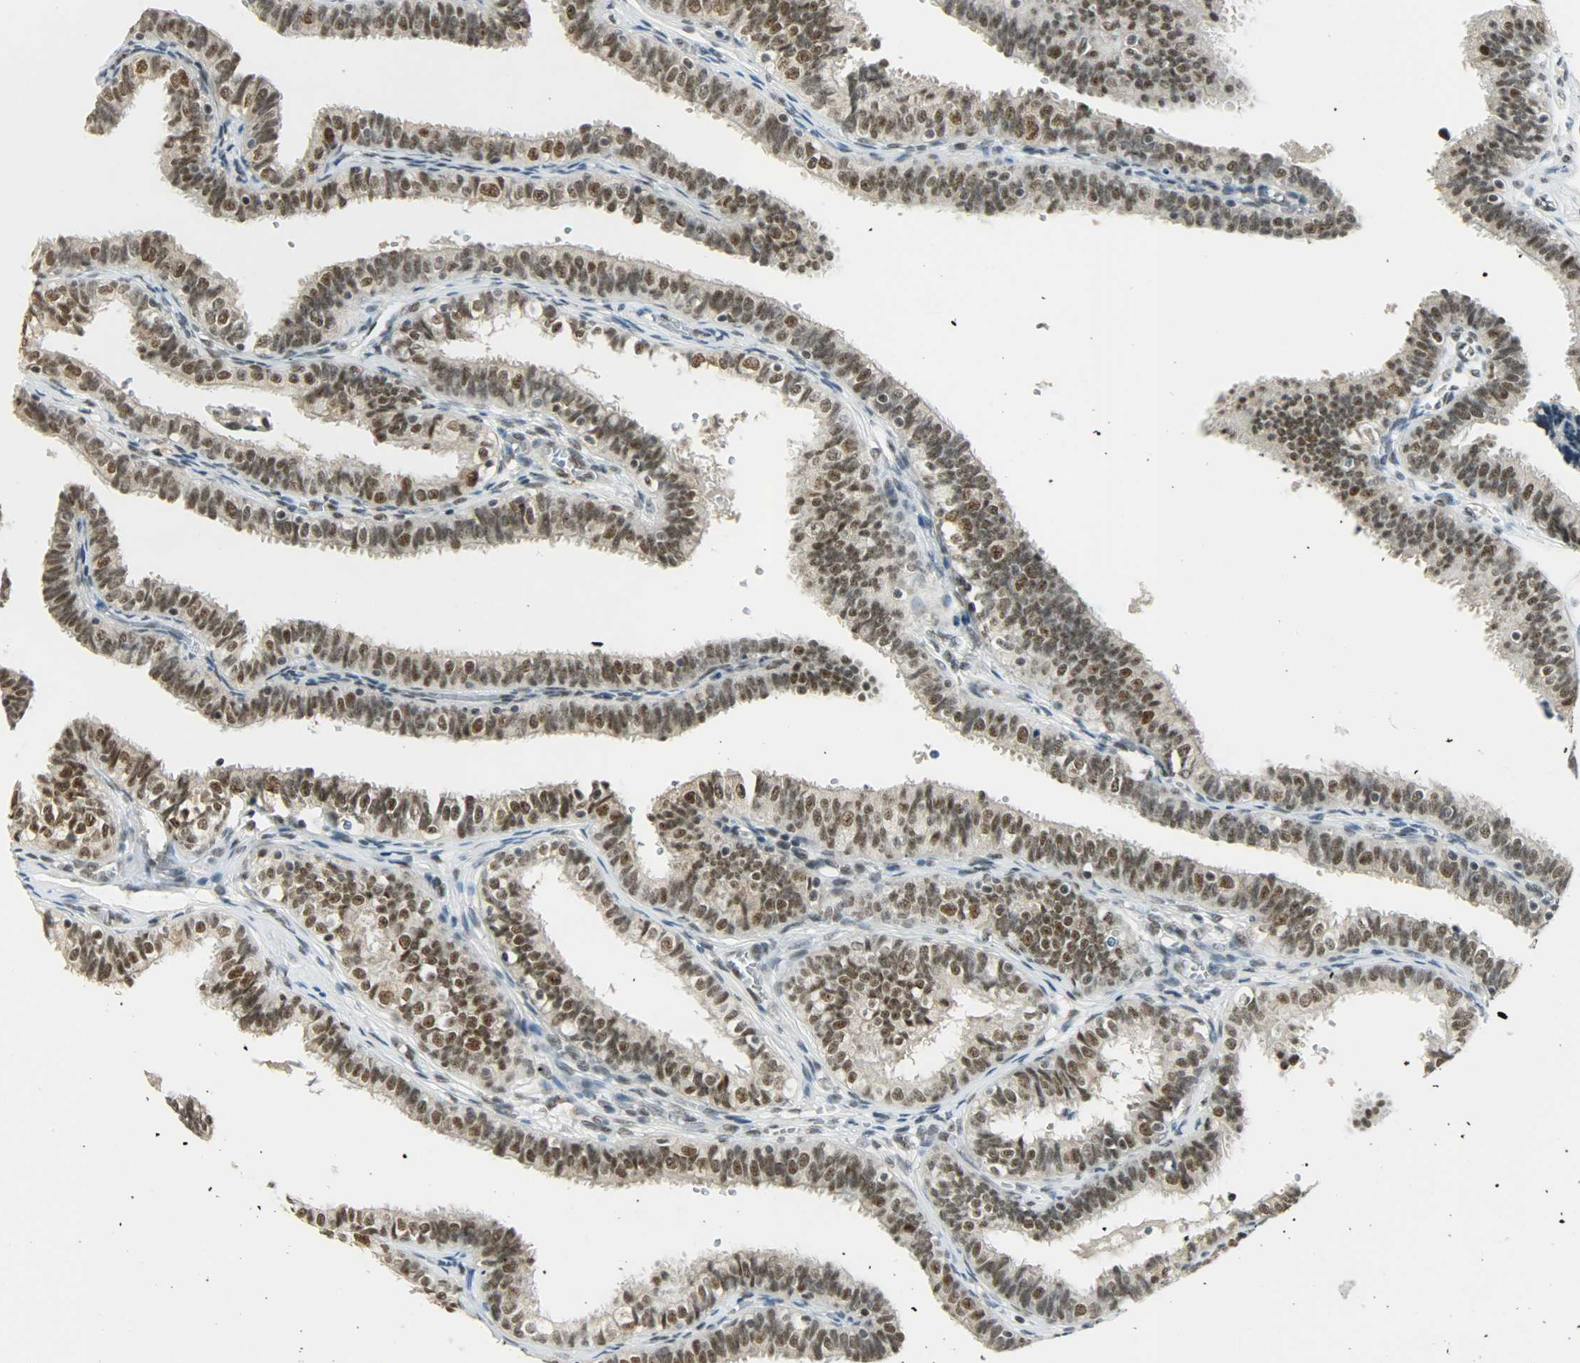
{"staining": {"intensity": "strong", "quantity": ">75%", "location": "nuclear"}, "tissue": "fallopian tube", "cell_type": "Glandular cells", "image_type": "normal", "snomed": [{"axis": "morphology", "description": "Normal tissue, NOS"}, {"axis": "topography", "description": "Fallopian tube"}], "caption": "Benign fallopian tube exhibits strong nuclear staining in about >75% of glandular cells, visualized by immunohistochemistry.", "gene": "SUGP1", "patient": {"sex": "female", "age": 46}}